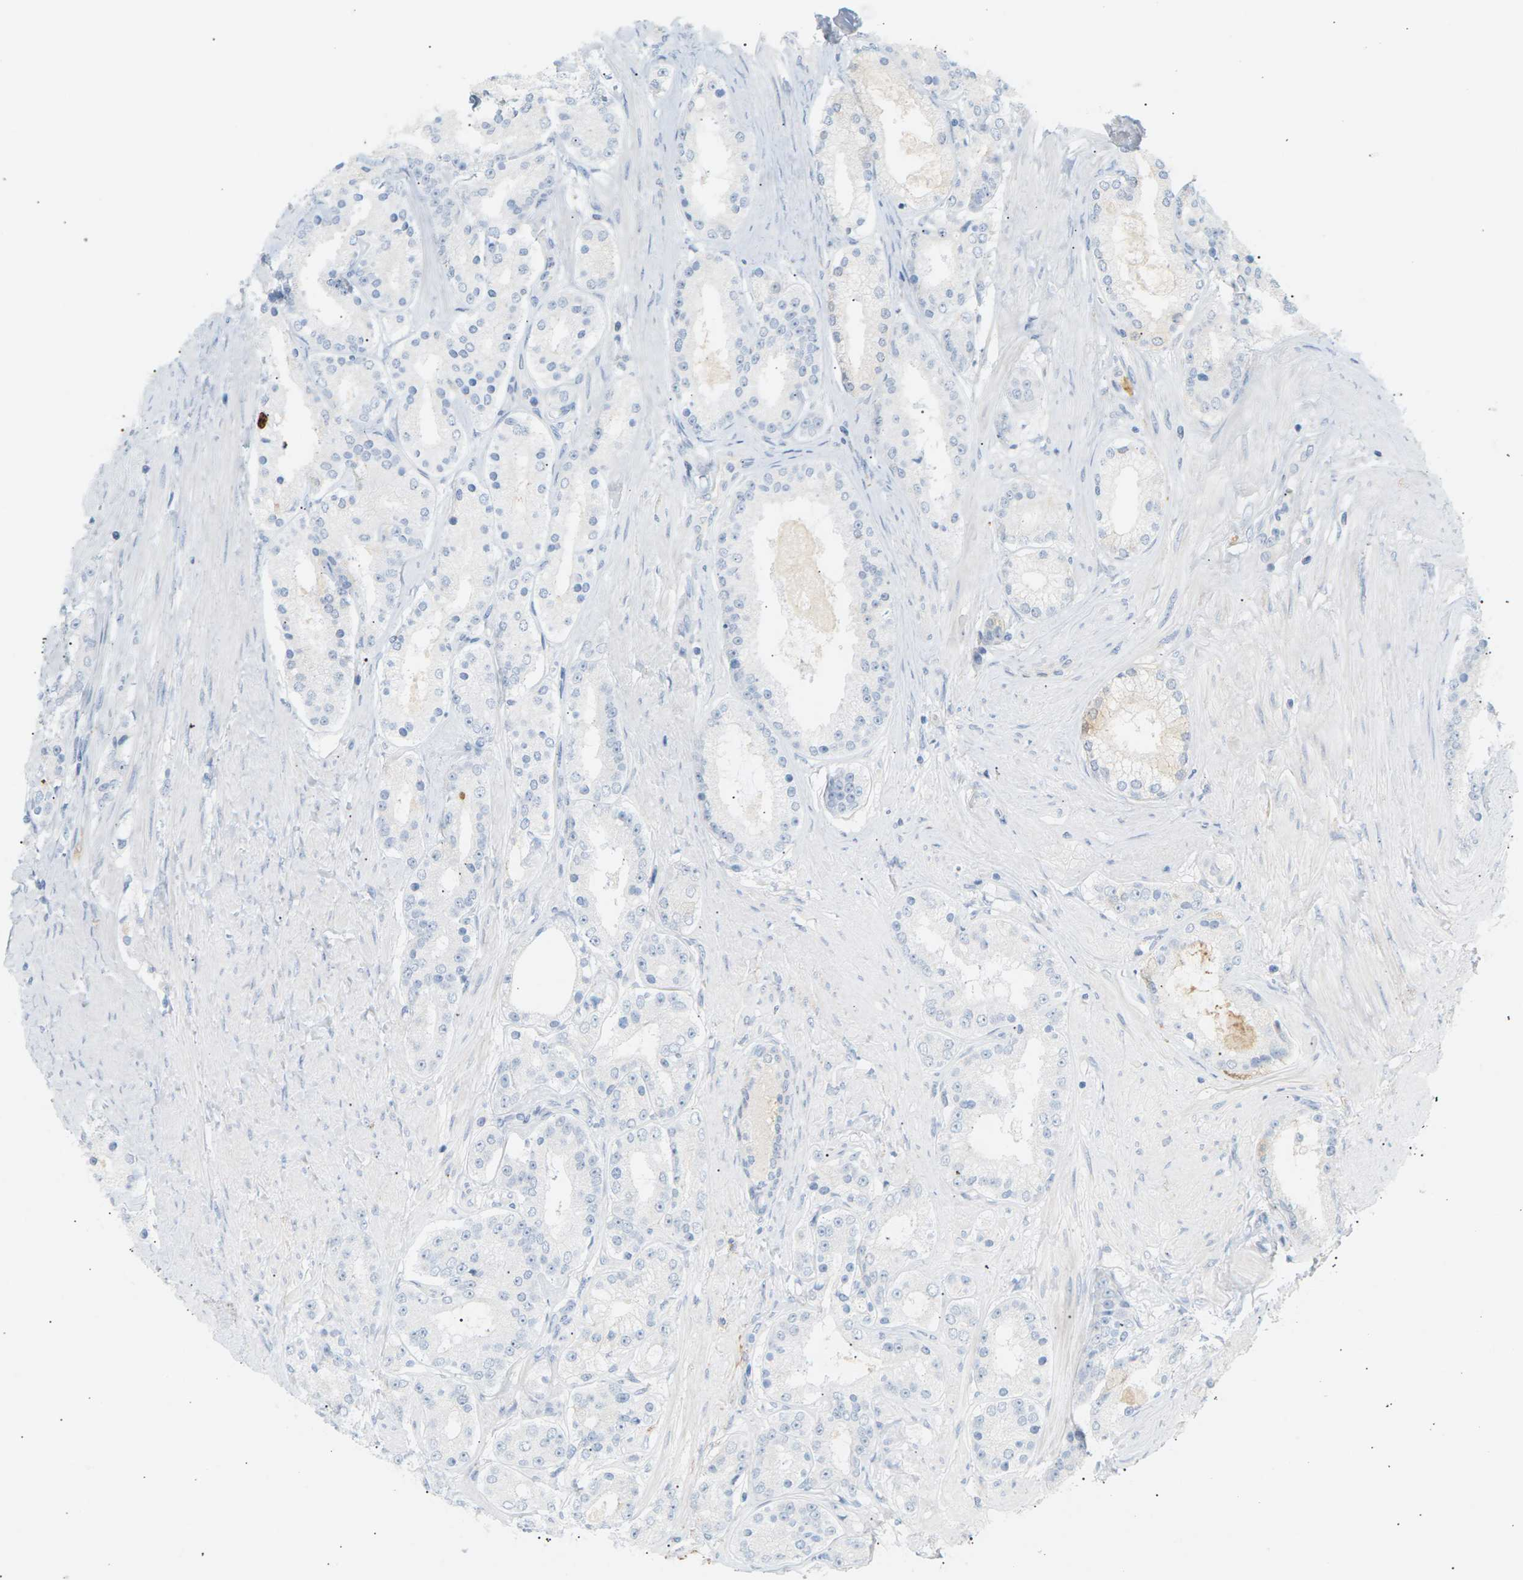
{"staining": {"intensity": "negative", "quantity": "none", "location": "none"}, "tissue": "prostate cancer", "cell_type": "Tumor cells", "image_type": "cancer", "snomed": [{"axis": "morphology", "description": "Adenocarcinoma, Low grade"}, {"axis": "topography", "description": "Prostate"}], "caption": "Immunohistochemistry (IHC) micrograph of neoplastic tissue: human prostate low-grade adenocarcinoma stained with DAB shows no significant protein staining in tumor cells.", "gene": "CLU", "patient": {"sex": "male", "age": 63}}